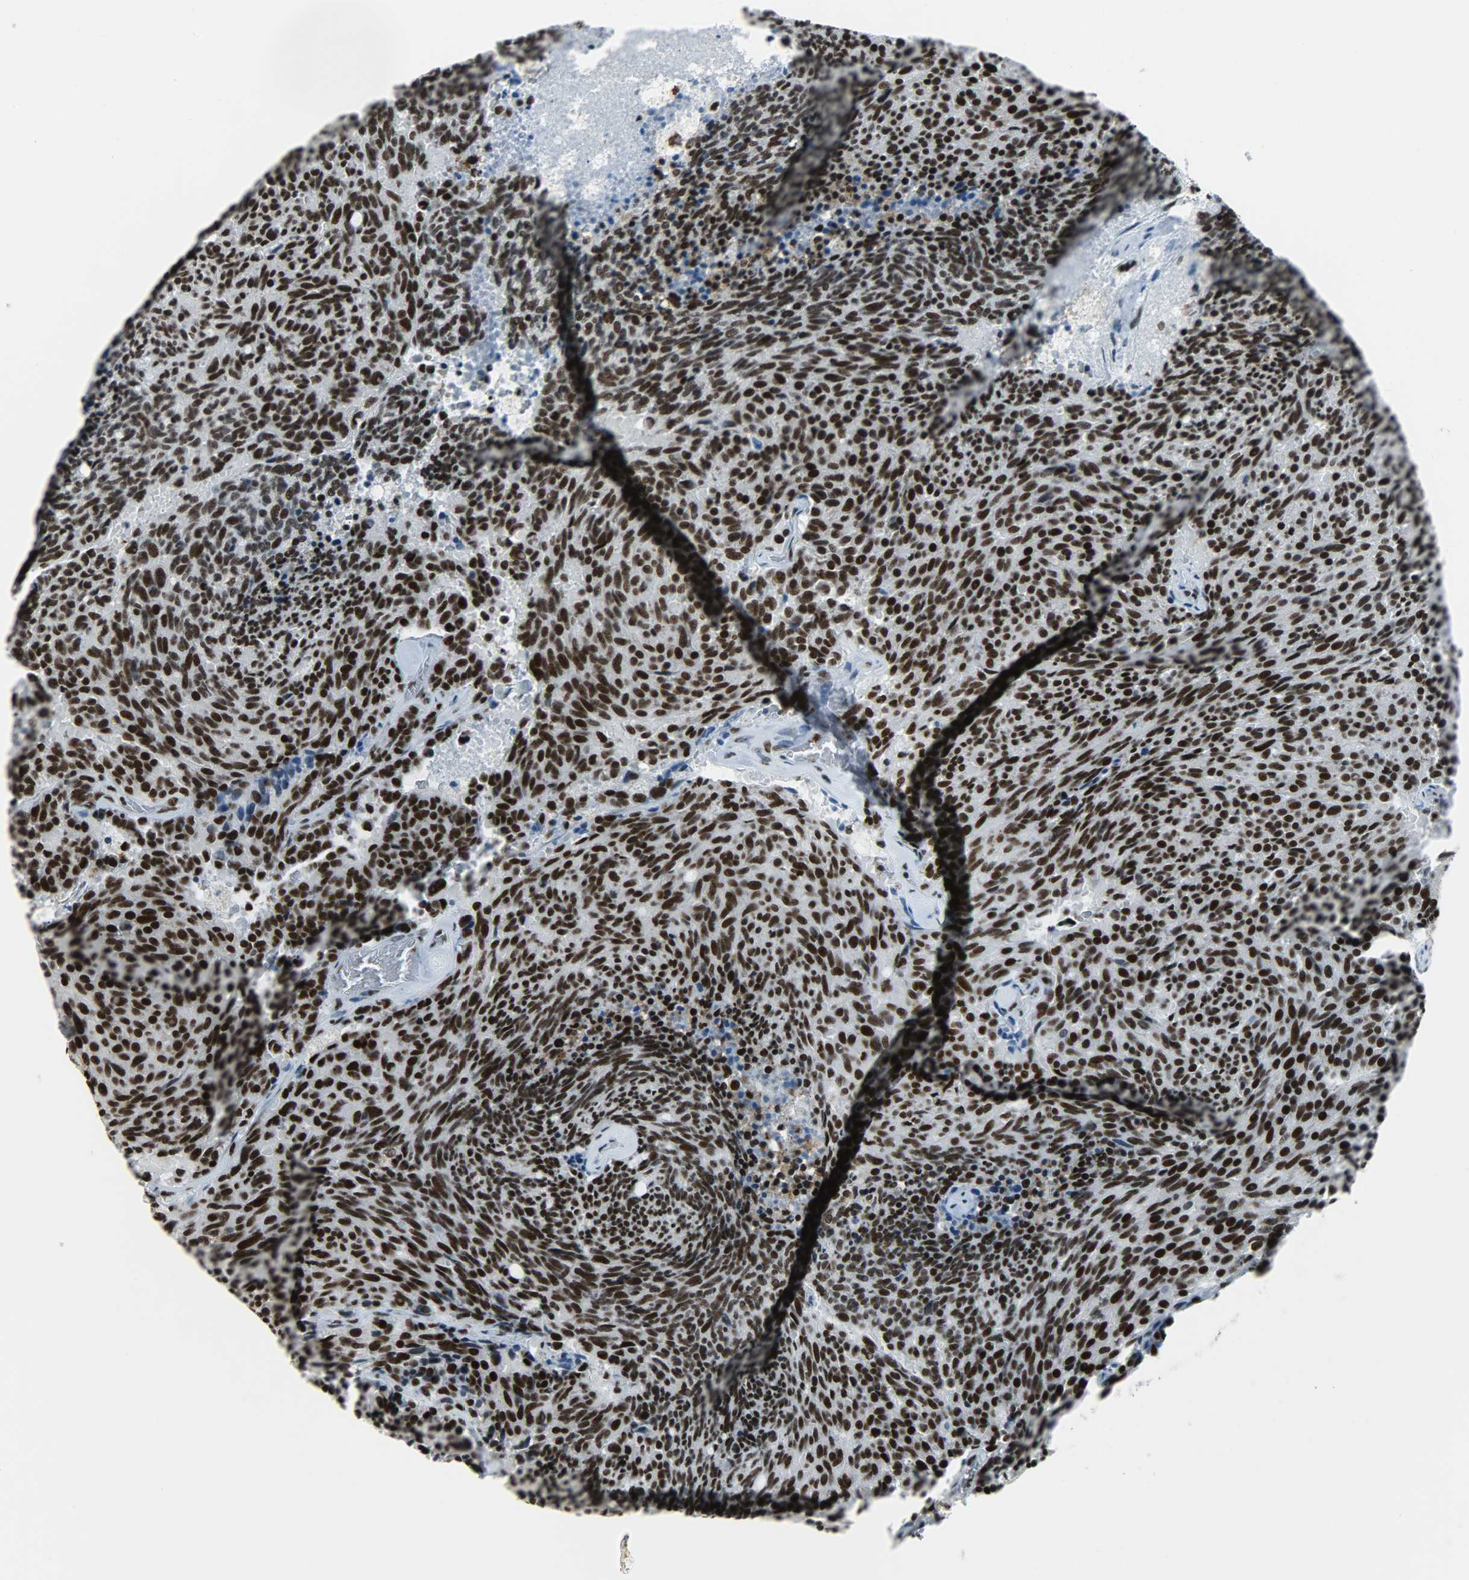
{"staining": {"intensity": "strong", "quantity": ">75%", "location": "nuclear"}, "tissue": "carcinoid", "cell_type": "Tumor cells", "image_type": "cancer", "snomed": [{"axis": "morphology", "description": "Carcinoid, malignant, NOS"}, {"axis": "topography", "description": "Pancreas"}], "caption": "IHC photomicrograph of neoplastic tissue: malignant carcinoid stained using immunohistochemistry (IHC) displays high levels of strong protein expression localized specifically in the nuclear of tumor cells, appearing as a nuclear brown color.", "gene": "SNRPA", "patient": {"sex": "female", "age": 54}}